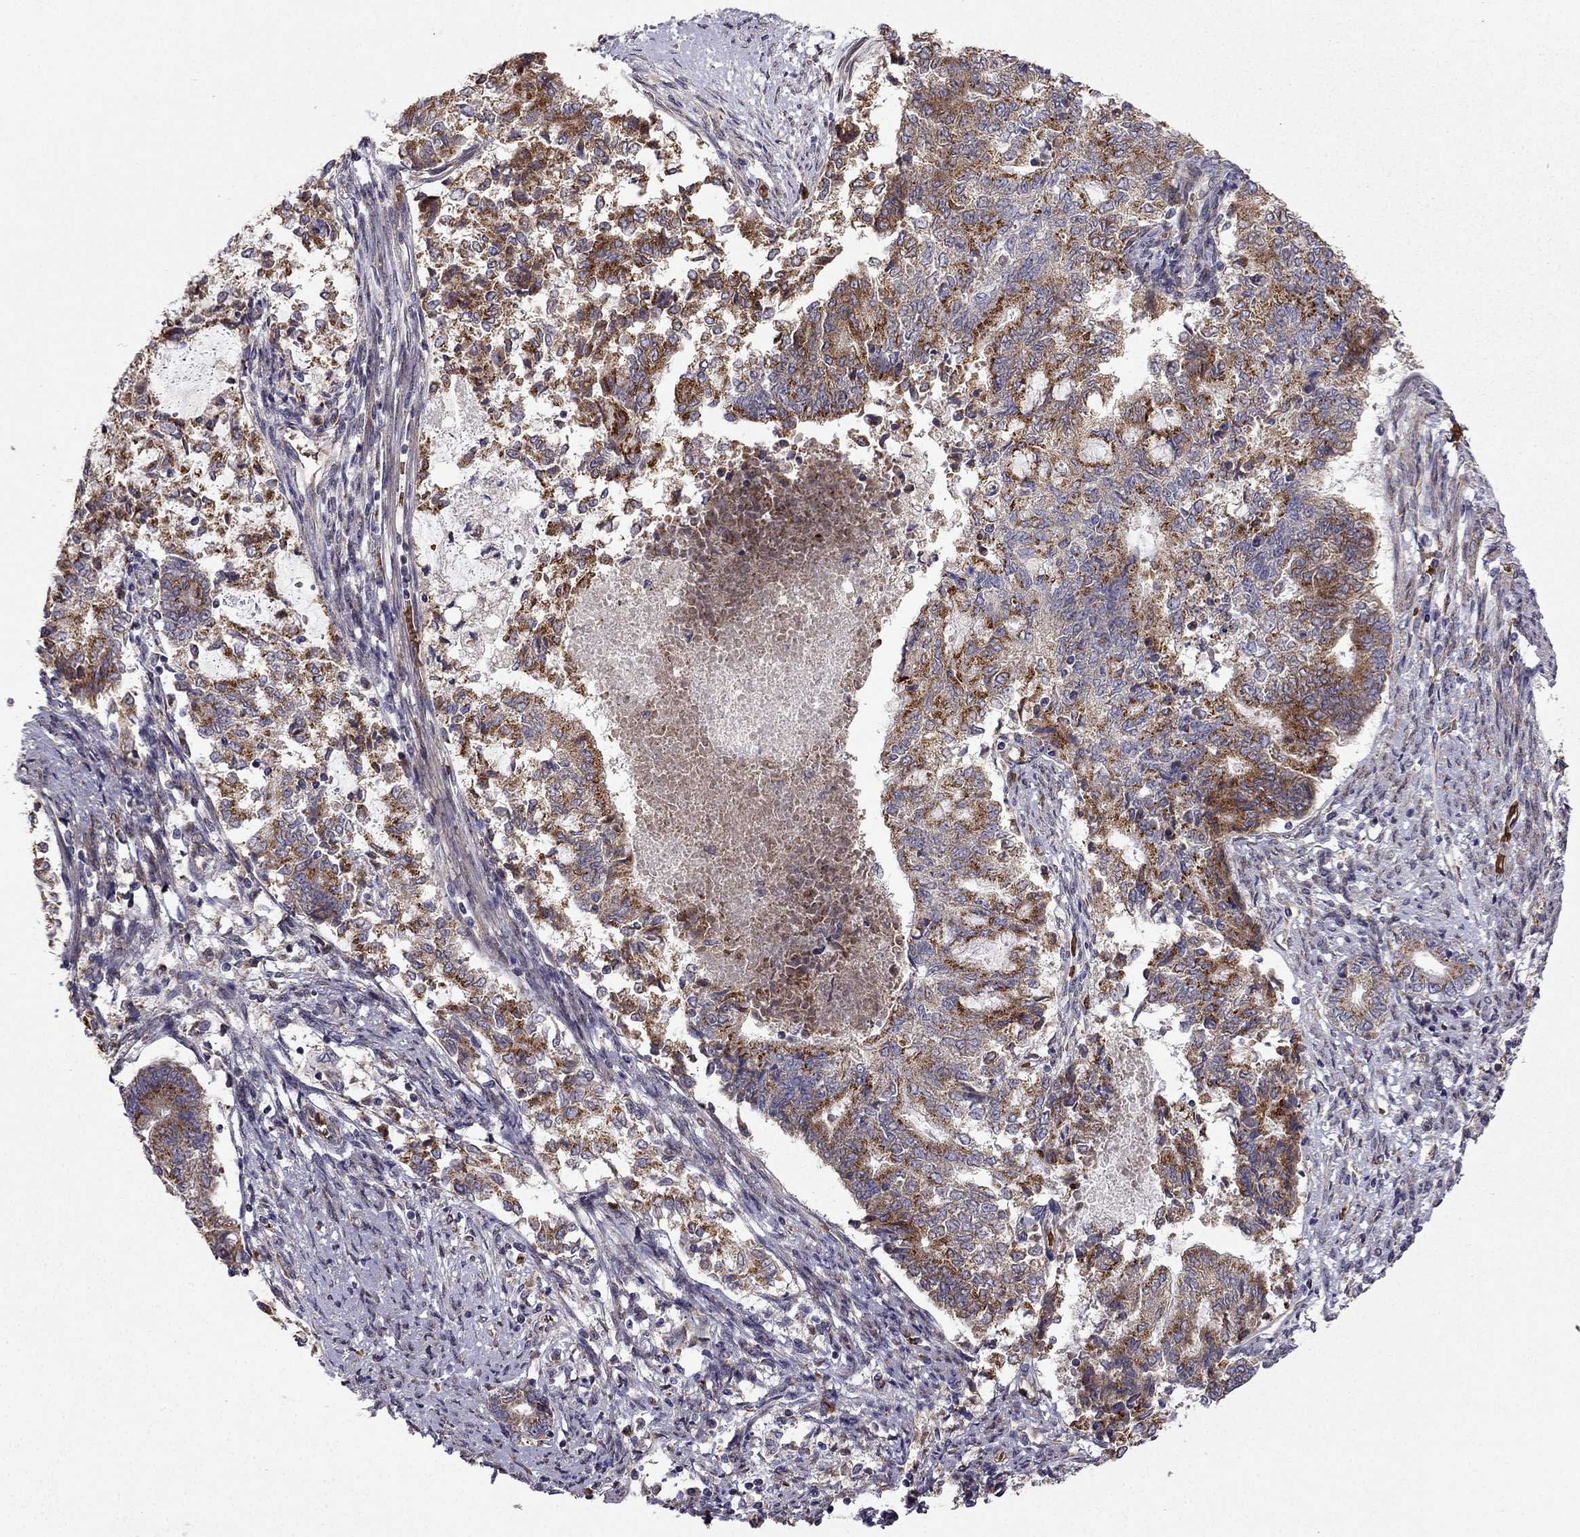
{"staining": {"intensity": "strong", "quantity": "25%-75%", "location": "cytoplasmic/membranous"}, "tissue": "endometrial cancer", "cell_type": "Tumor cells", "image_type": "cancer", "snomed": [{"axis": "morphology", "description": "Adenocarcinoma, NOS"}, {"axis": "topography", "description": "Endometrium"}], "caption": "DAB (3,3'-diaminobenzidine) immunohistochemical staining of human endometrial adenocarcinoma exhibits strong cytoplasmic/membranous protein expression in about 25%-75% of tumor cells.", "gene": "B4GALT7", "patient": {"sex": "female", "age": 65}}